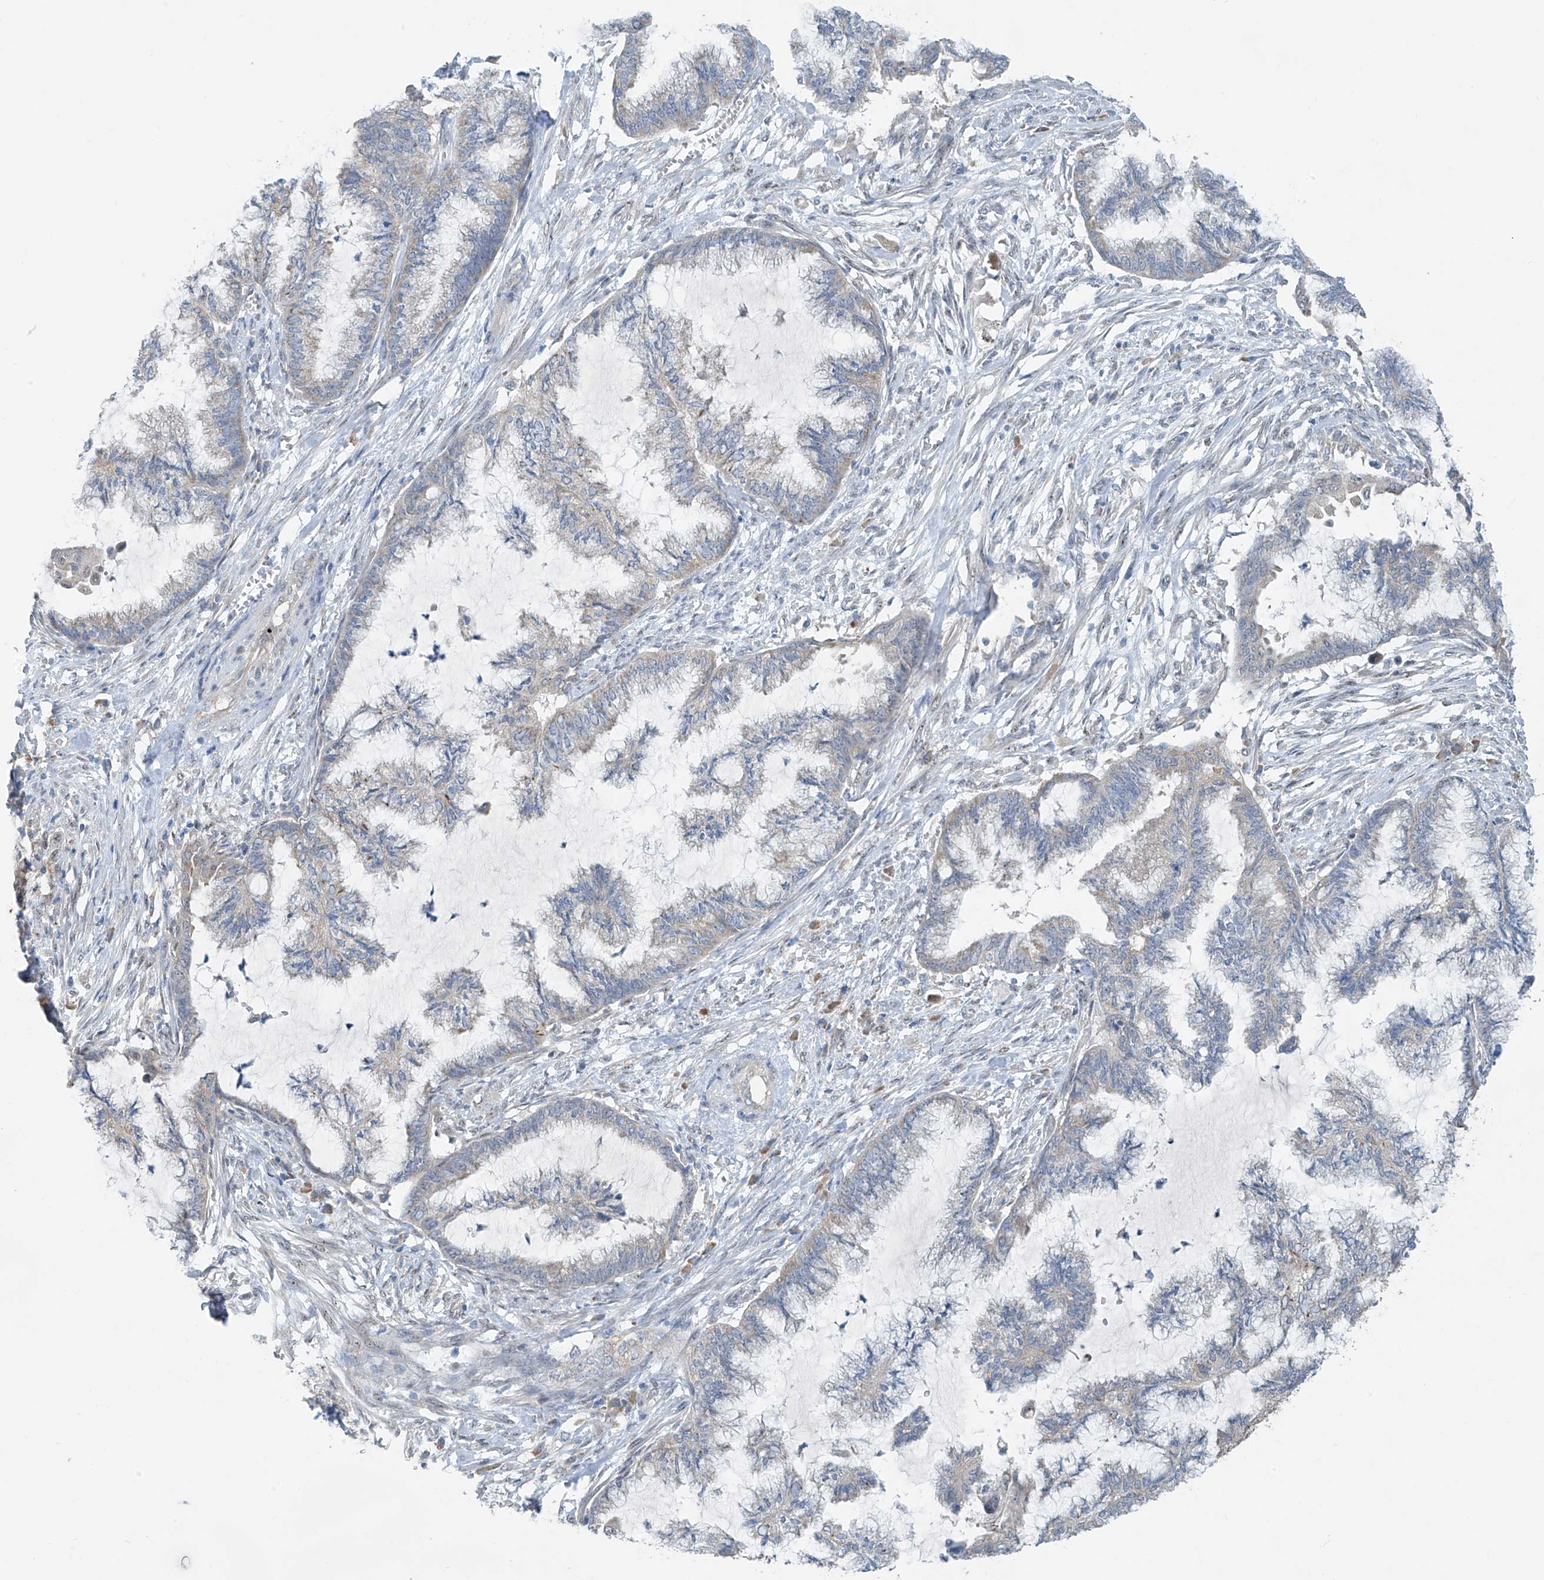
{"staining": {"intensity": "negative", "quantity": "none", "location": "none"}, "tissue": "endometrial cancer", "cell_type": "Tumor cells", "image_type": "cancer", "snomed": [{"axis": "morphology", "description": "Adenocarcinoma, NOS"}, {"axis": "topography", "description": "Endometrium"}], "caption": "IHC photomicrograph of endometrial cancer (adenocarcinoma) stained for a protein (brown), which displays no expression in tumor cells.", "gene": "RPL4", "patient": {"sex": "female", "age": 86}}